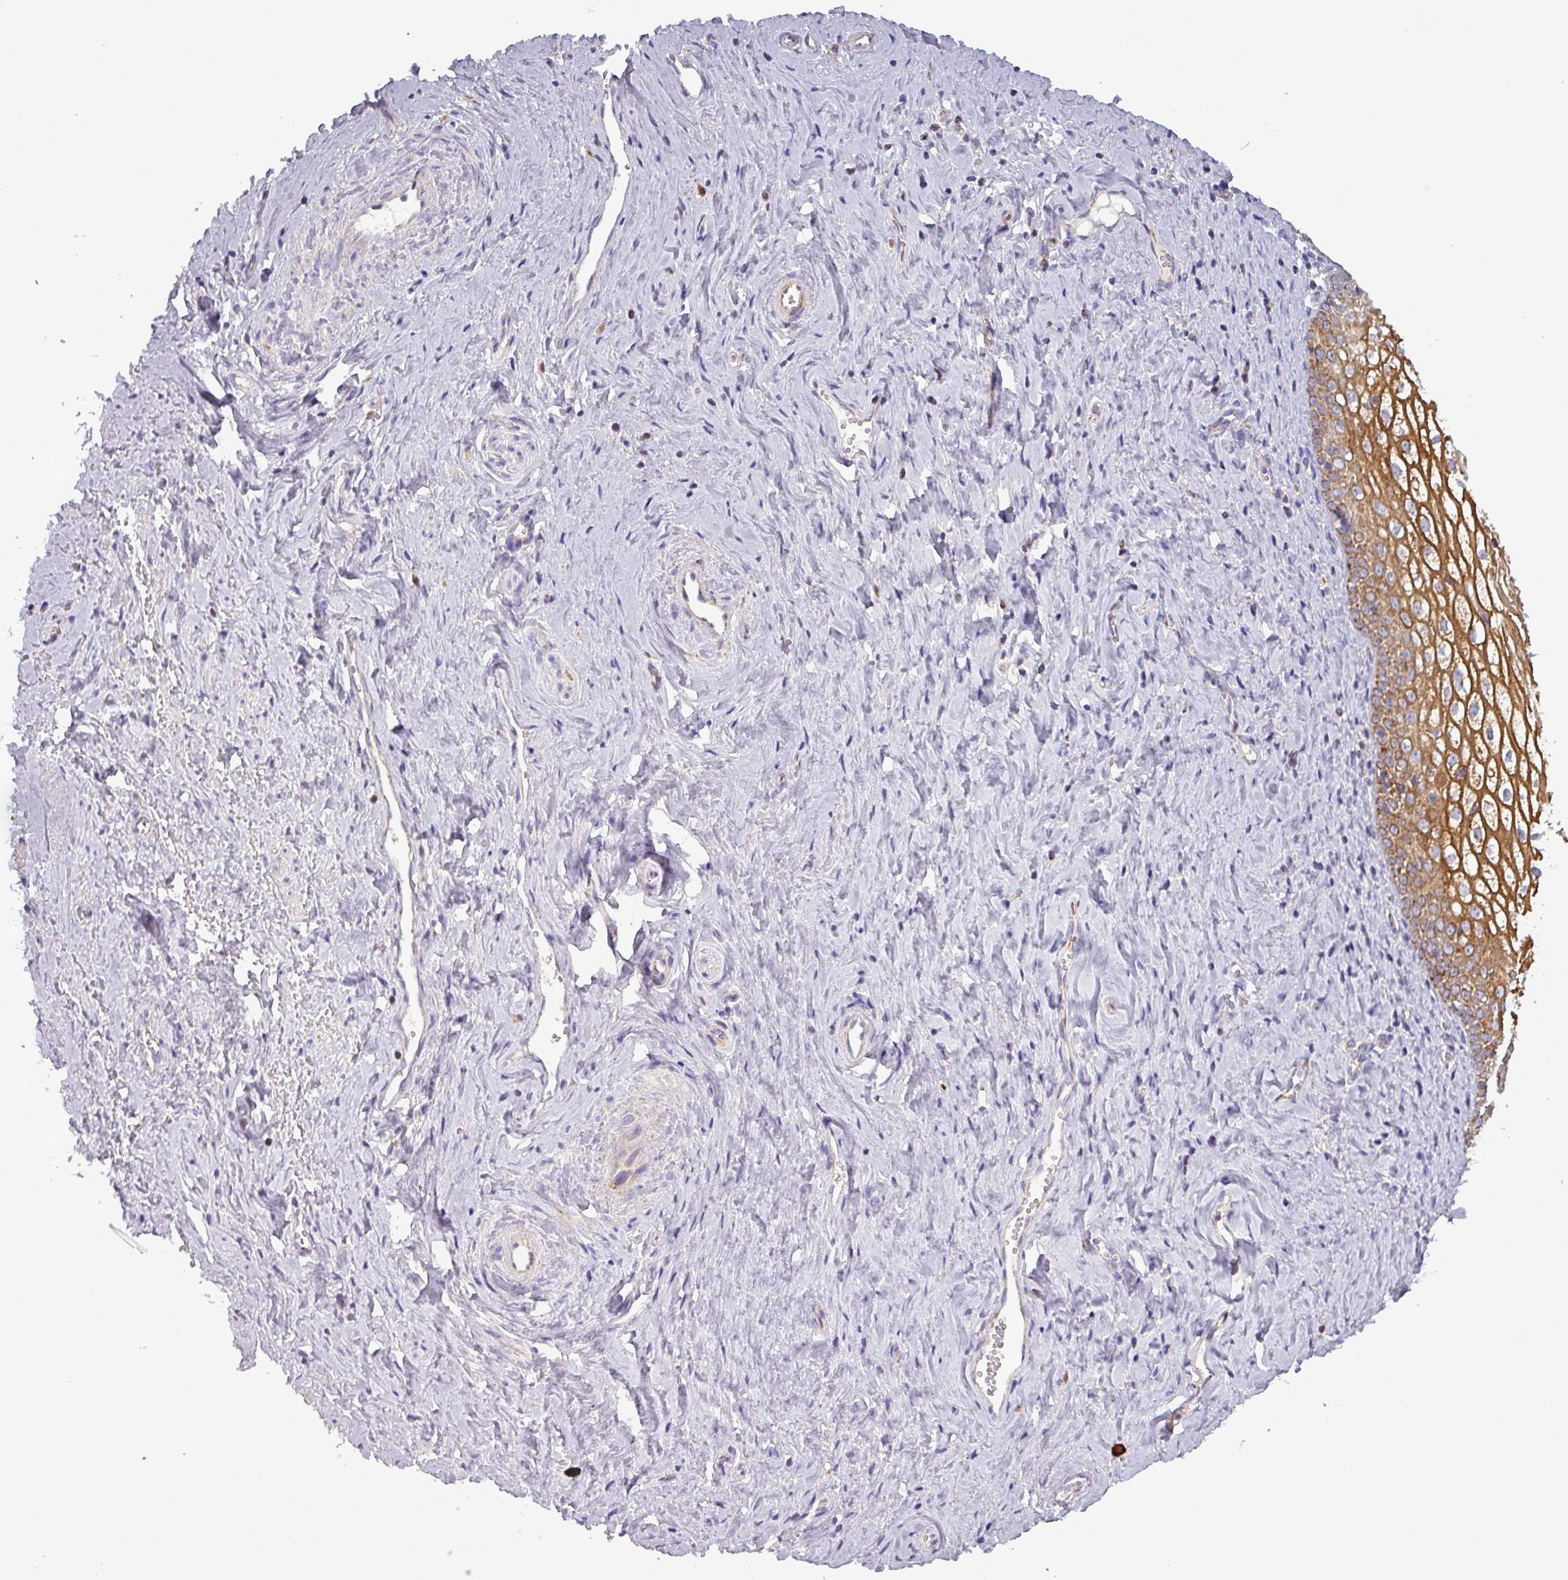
{"staining": {"intensity": "strong", "quantity": ">75%", "location": "cytoplasmic/membranous"}, "tissue": "vagina", "cell_type": "Squamous epithelial cells", "image_type": "normal", "snomed": [{"axis": "morphology", "description": "Normal tissue, NOS"}, {"axis": "topography", "description": "Vagina"}], "caption": "A brown stain highlights strong cytoplasmic/membranous staining of a protein in squamous epithelial cells of unremarkable vagina.", "gene": "PNMA6A", "patient": {"sex": "female", "age": 59}}